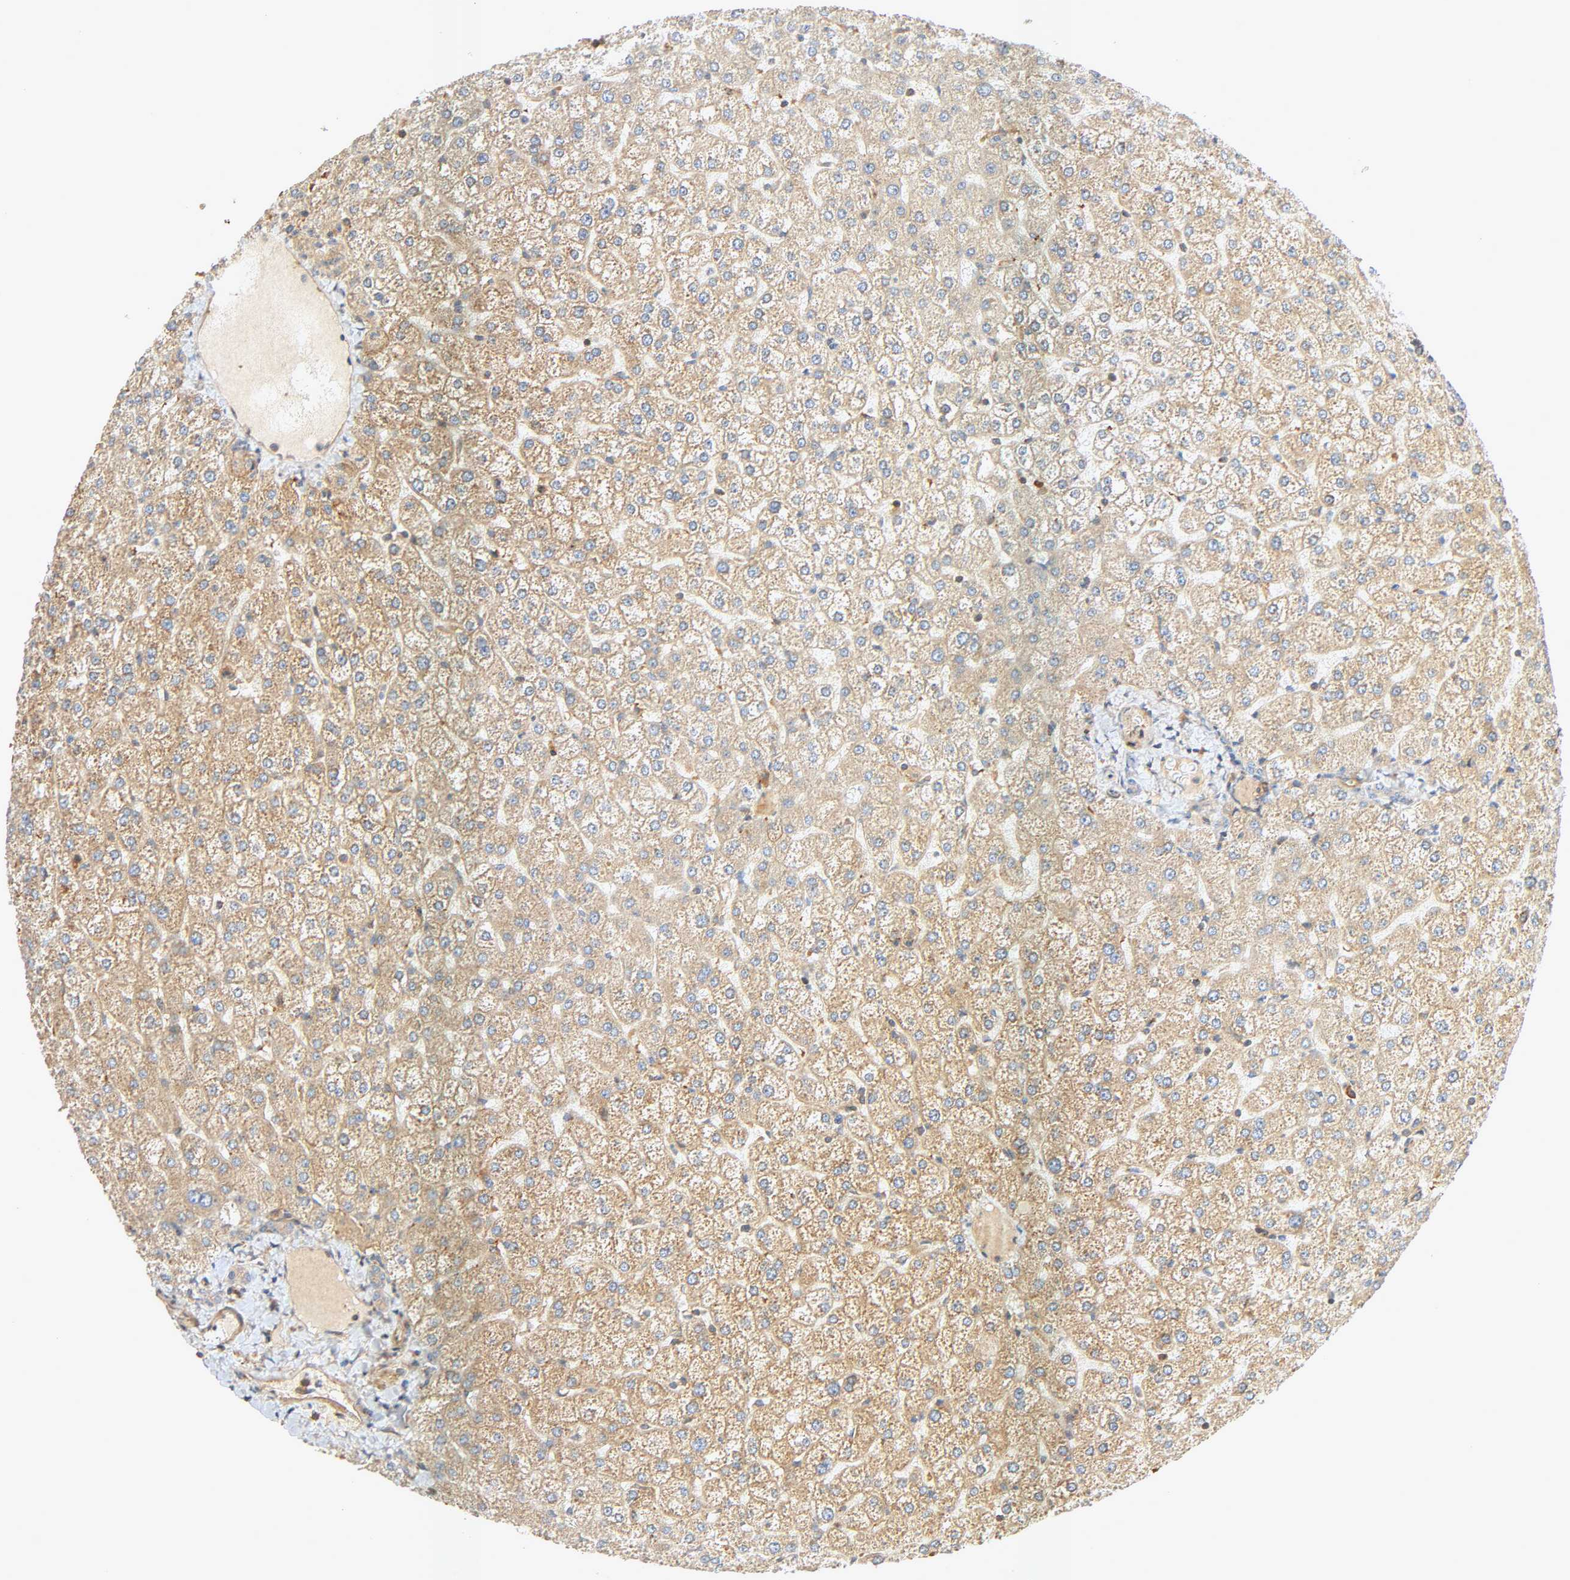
{"staining": {"intensity": "weak", "quantity": ">75%", "location": "cytoplasmic/membranous"}, "tissue": "liver", "cell_type": "Cholangiocytes", "image_type": "normal", "snomed": [{"axis": "morphology", "description": "Normal tissue, NOS"}, {"axis": "topography", "description": "Liver"}], "caption": "IHC image of benign liver stained for a protein (brown), which shows low levels of weak cytoplasmic/membranous expression in approximately >75% of cholangiocytes.", "gene": "SGSM1", "patient": {"sex": "female", "age": 32}}